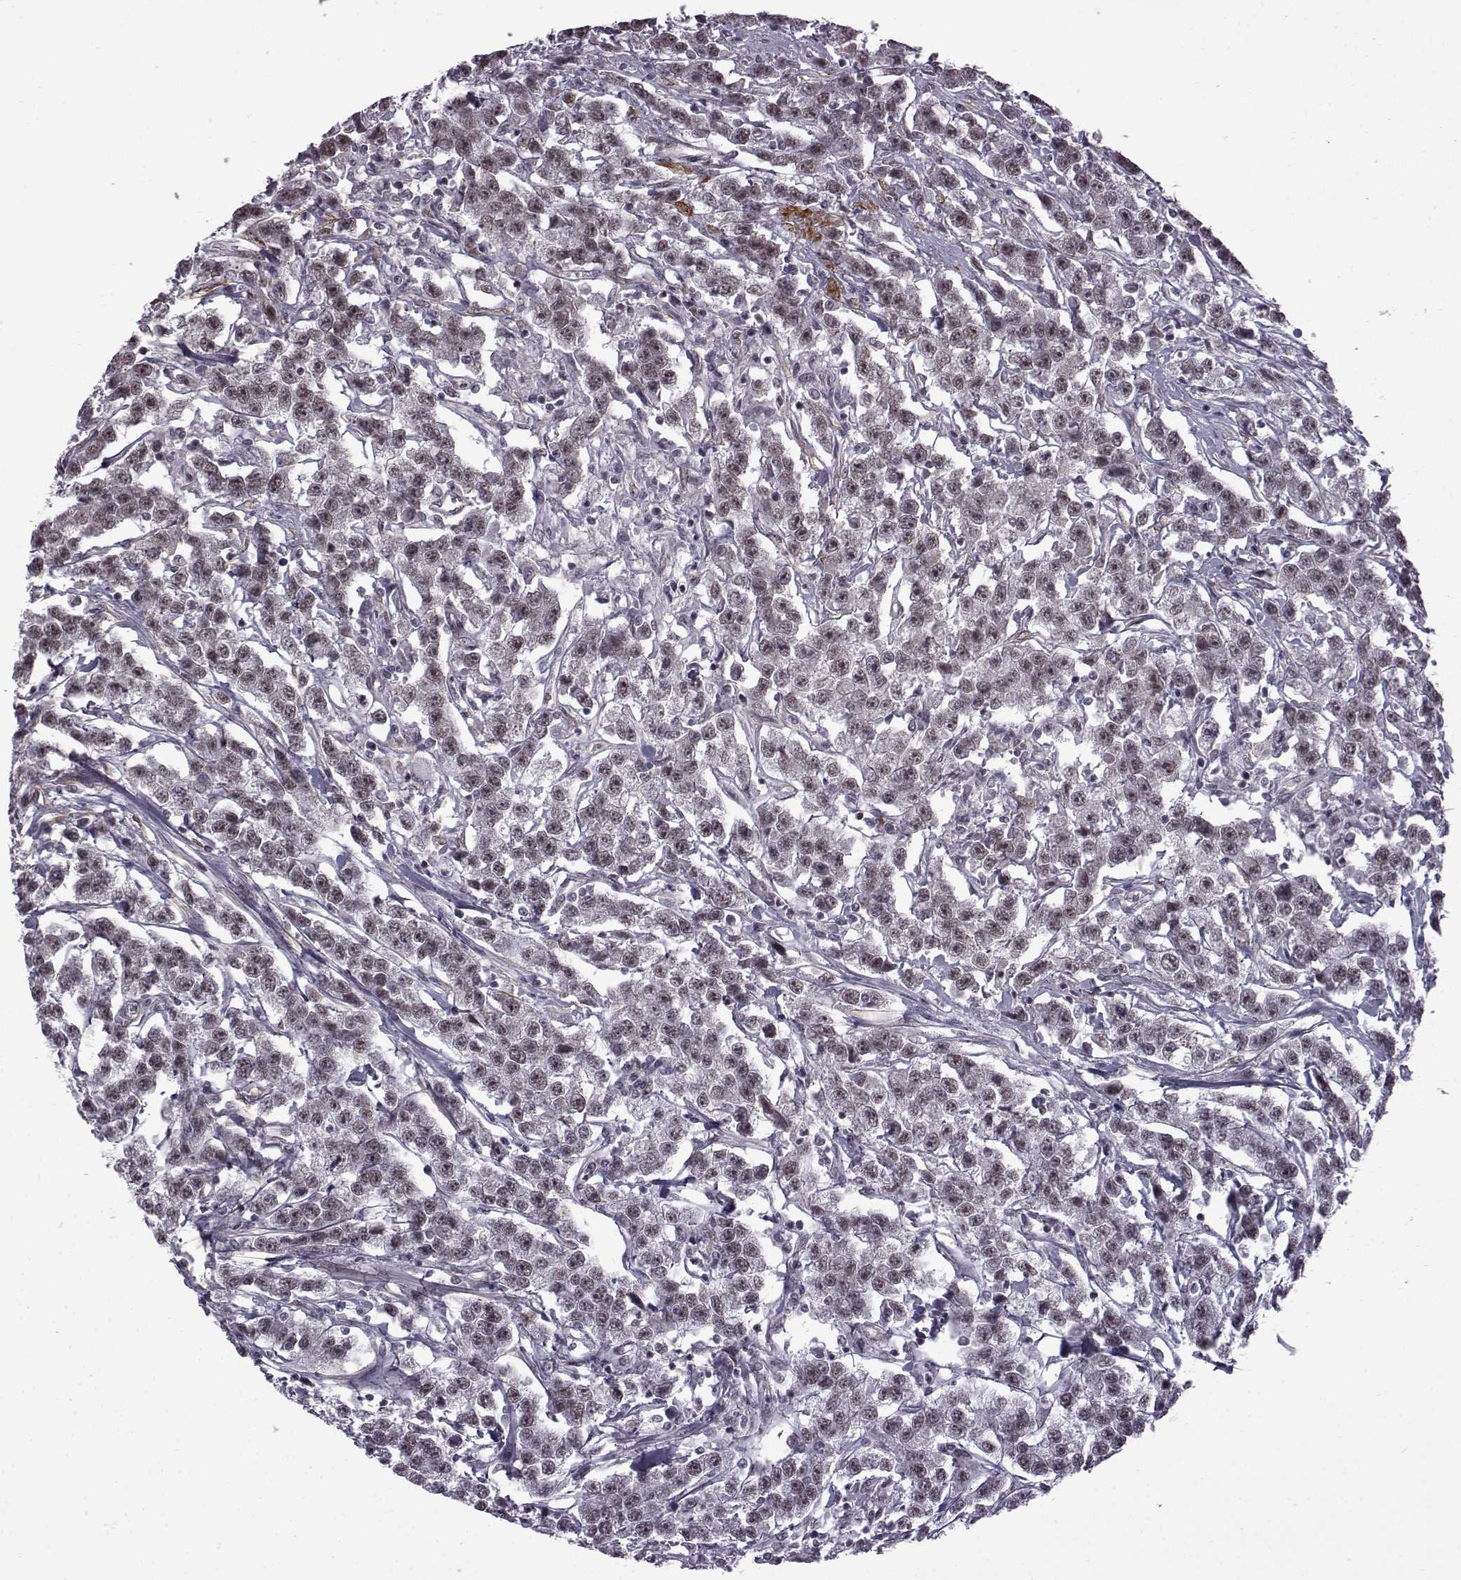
{"staining": {"intensity": "negative", "quantity": "none", "location": "none"}, "tissue": "testis cancer", "cell_type": "Tumor cells", "image_type": "cancer", "snomed": [{"axis": "morphology", "description": "Seminoma, NOS"}, {"axis": "topography", "description": "Testis"}], "caption": "High power microscopy micrograph of an immunohistochemistry (IHC) micrograph of testis cancer (seminoma), revealing no significant staining in tumor cells.", "gene": "SYNPO2", "patient": {"sex": "male", "age": 59}}